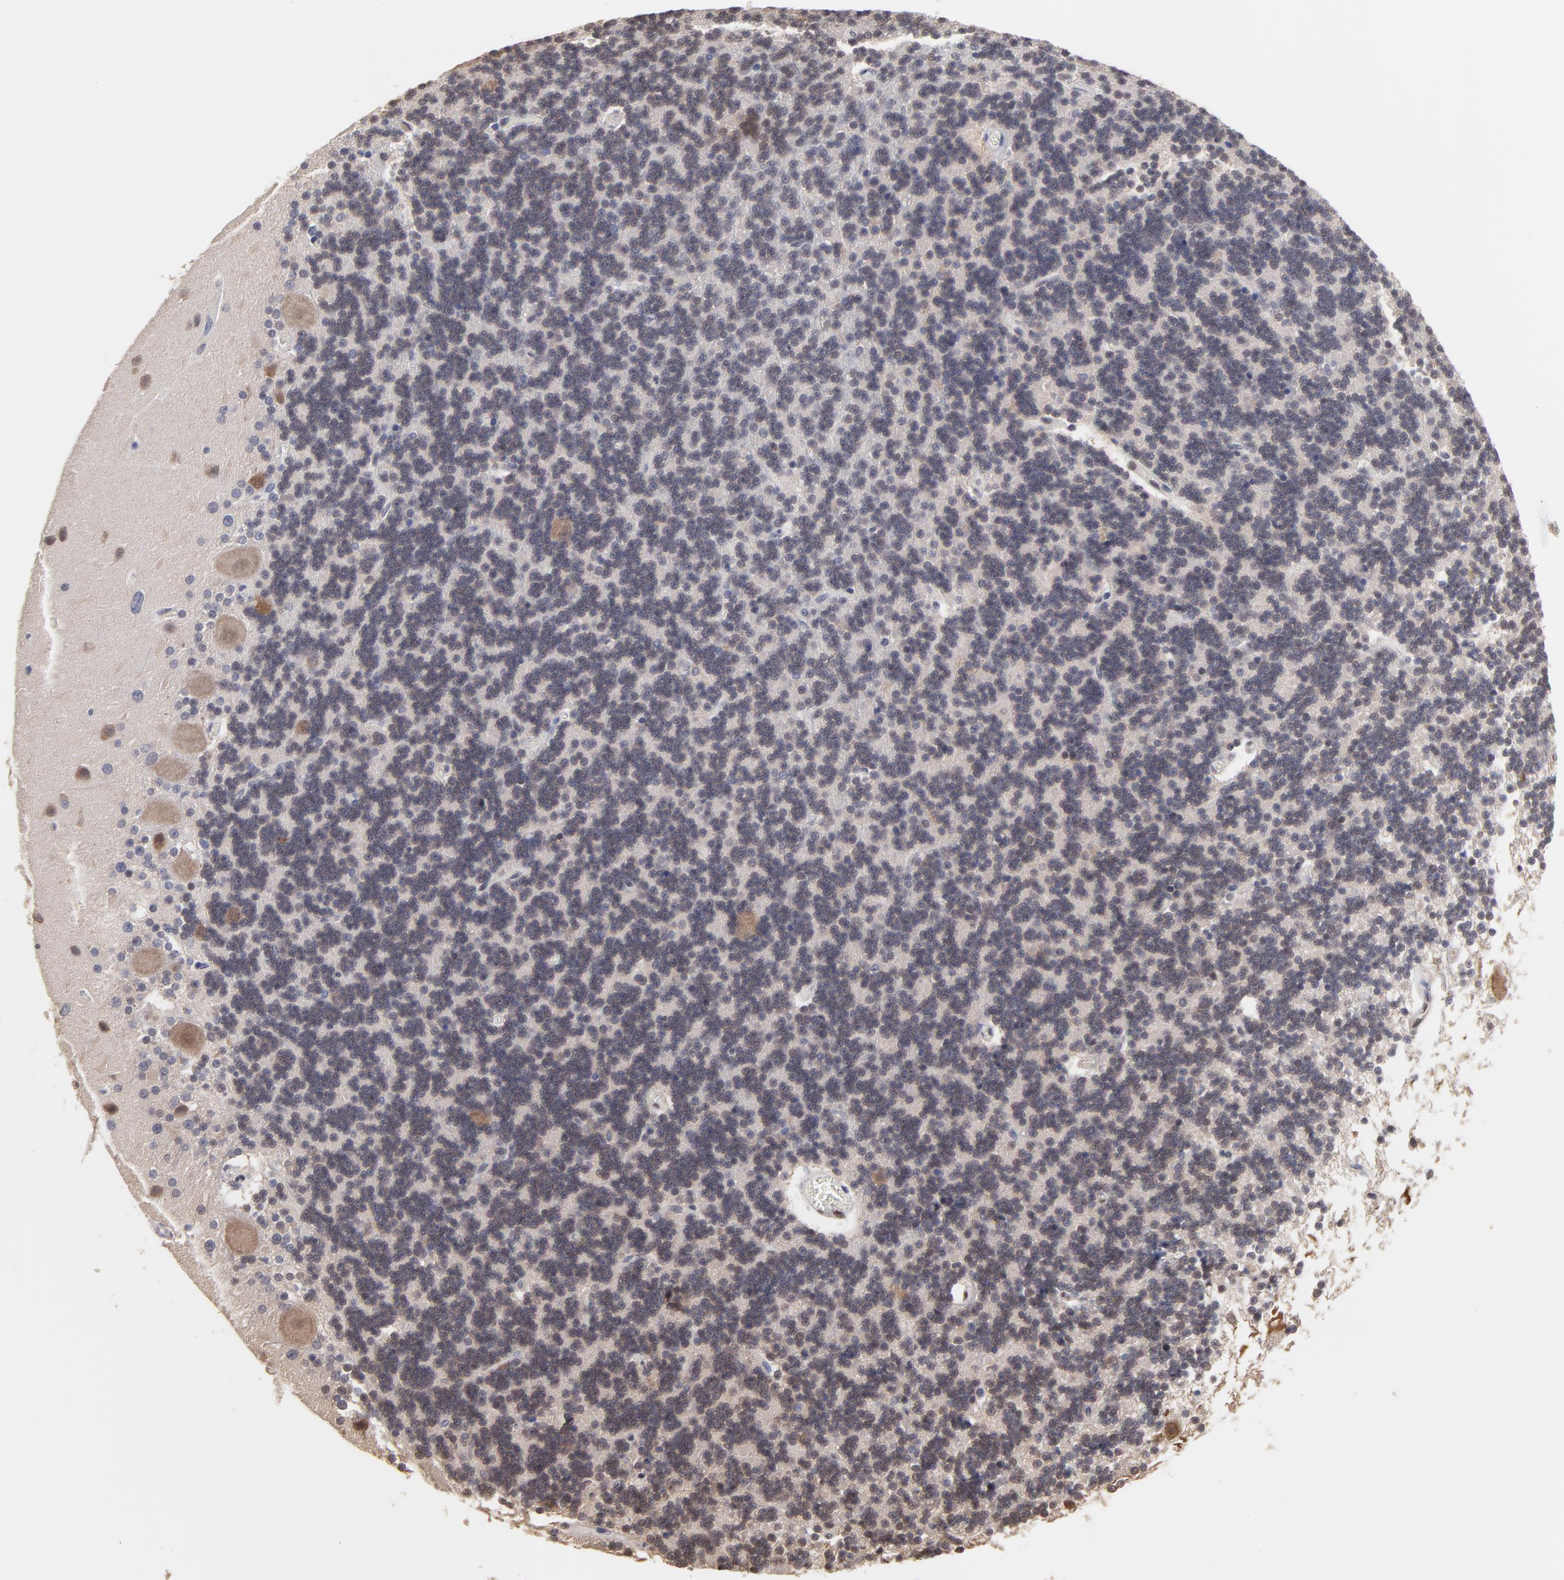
{"staining": {"intensity": "weak", "quantity": "25%-75%", "location": "cytoplasmic/membranous"}, "tissue": "cerebellum", "cell_type": "Cells in granular layer", "image_type": "normal", "snomed": [{"axis": "morphology", "description": "Normal tissue, NOS"}, {"axis": "topography", "description": "Cerebellum"}], "caption": "Protein staining of benign cerebellum demonstrates weak cytoplasmic/membranous expression in about 25%-75% of cells in granular layer.", "gene": "CCT2", "patient": {"sex": "female", "age": 54}}